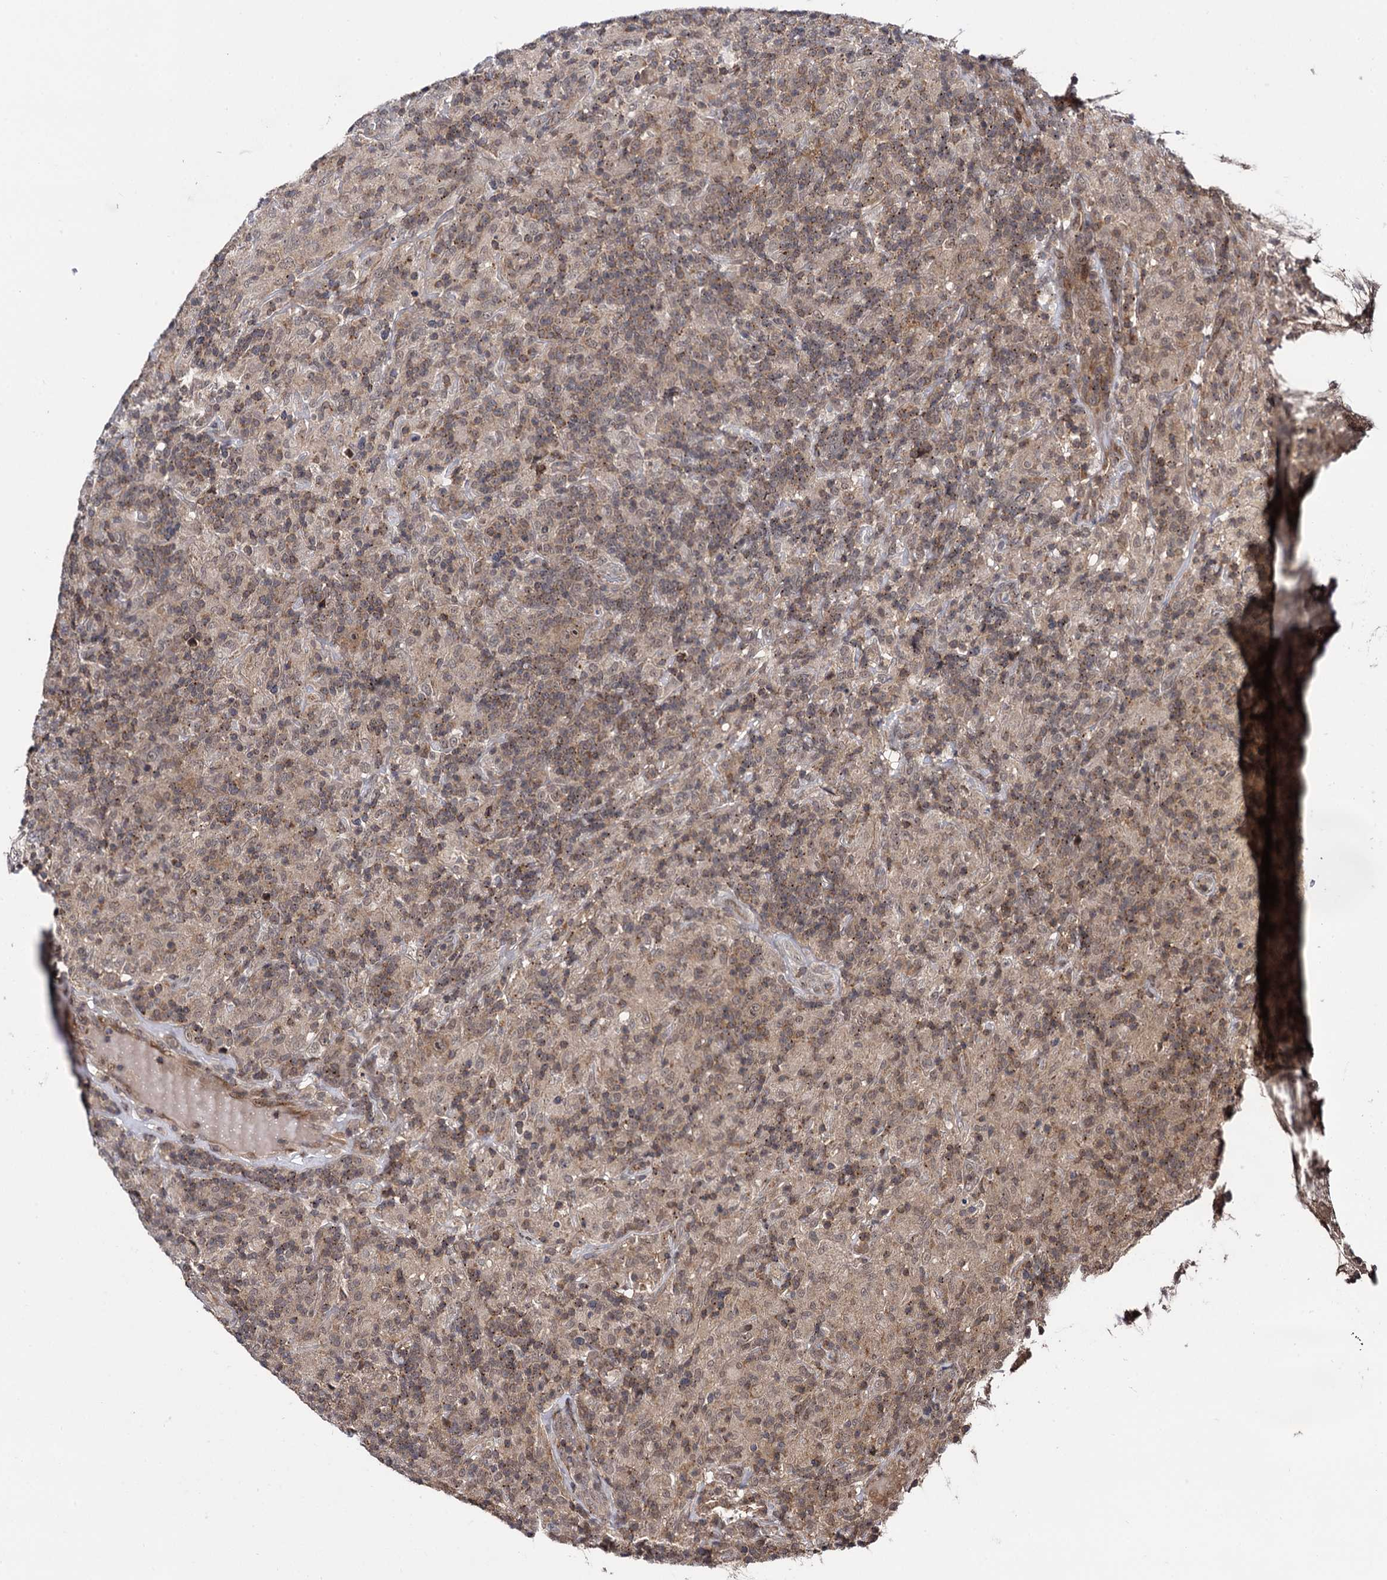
{"staining": {"intensity": "weak", "quantity": ">75%", "location": "cytoplasmic/membranous"}, "tissue": "lymphoma", "cell_type": "Tumor cells", "image_type": "cancer", "snomed": [{"axis": "morphology", "description": "Hodgkin's disease, NOS"}, {"axis": "topography", "description": "Lymph node"}], "caption": "Brown immunohistochemical staining in lymphoma shows weak cytoplasmic/membranous positivity in approximately >75% of tumor cells.", "gene": "MICAL2", "patient": {"sex": "male", "age": 70}}